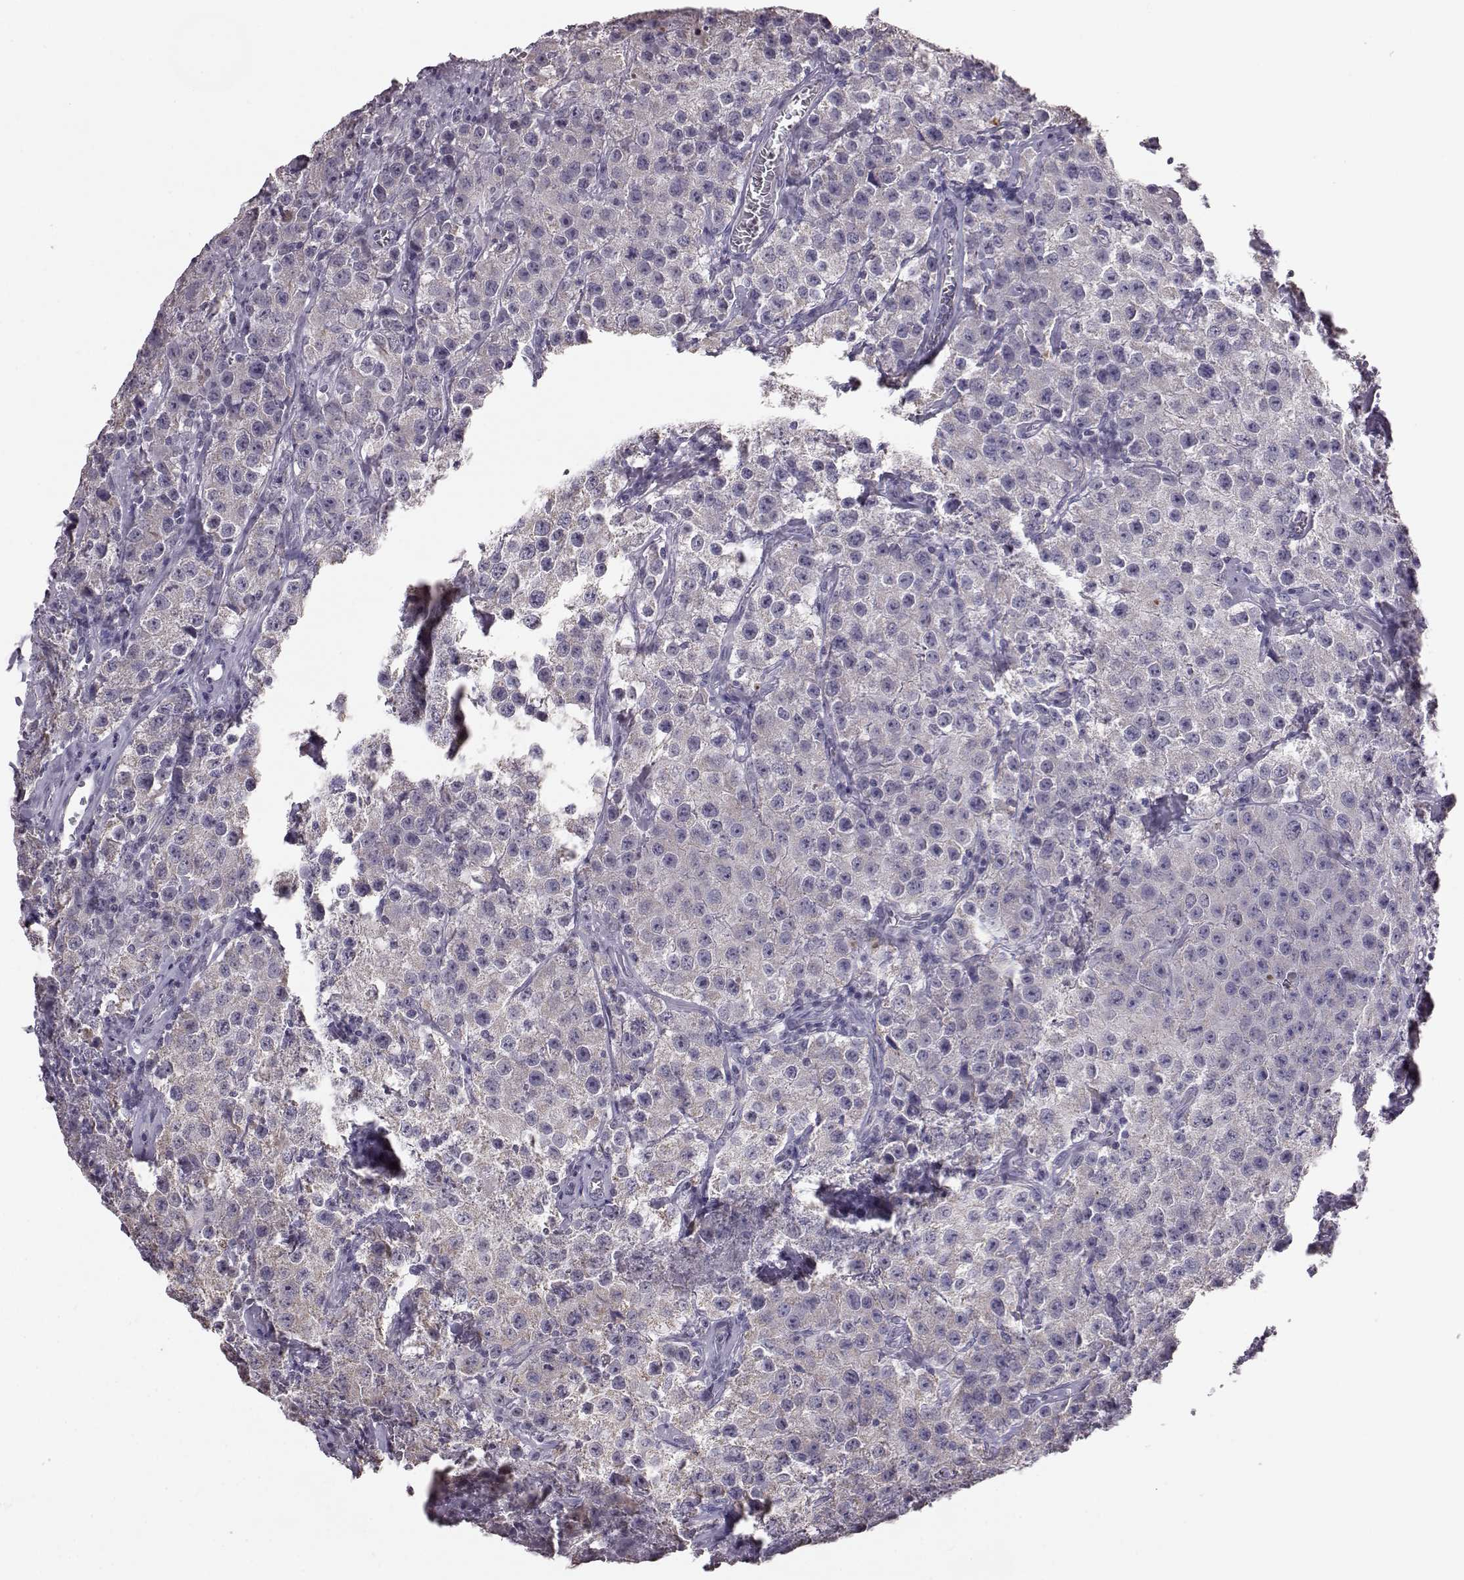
{"staining": {"intensity": "weak", "quantity": "<25%", "location": "cytoplasmic/membranous"}, "tissue": "testis cancer", "cell_type": "Tumor cells", "image_type": "cancer", "snomed": [{"axis": "morphology", "description": "Seminoma, NOS"}, {"axis": "topography", "description": "Testis"}], "caption": "Testis cancer (seminoma) stained for a protein using IHC exhibits no positivity tumor cells.", "gene": "ALDH3A1", "patient": {"sex": "male", "age": 52}}